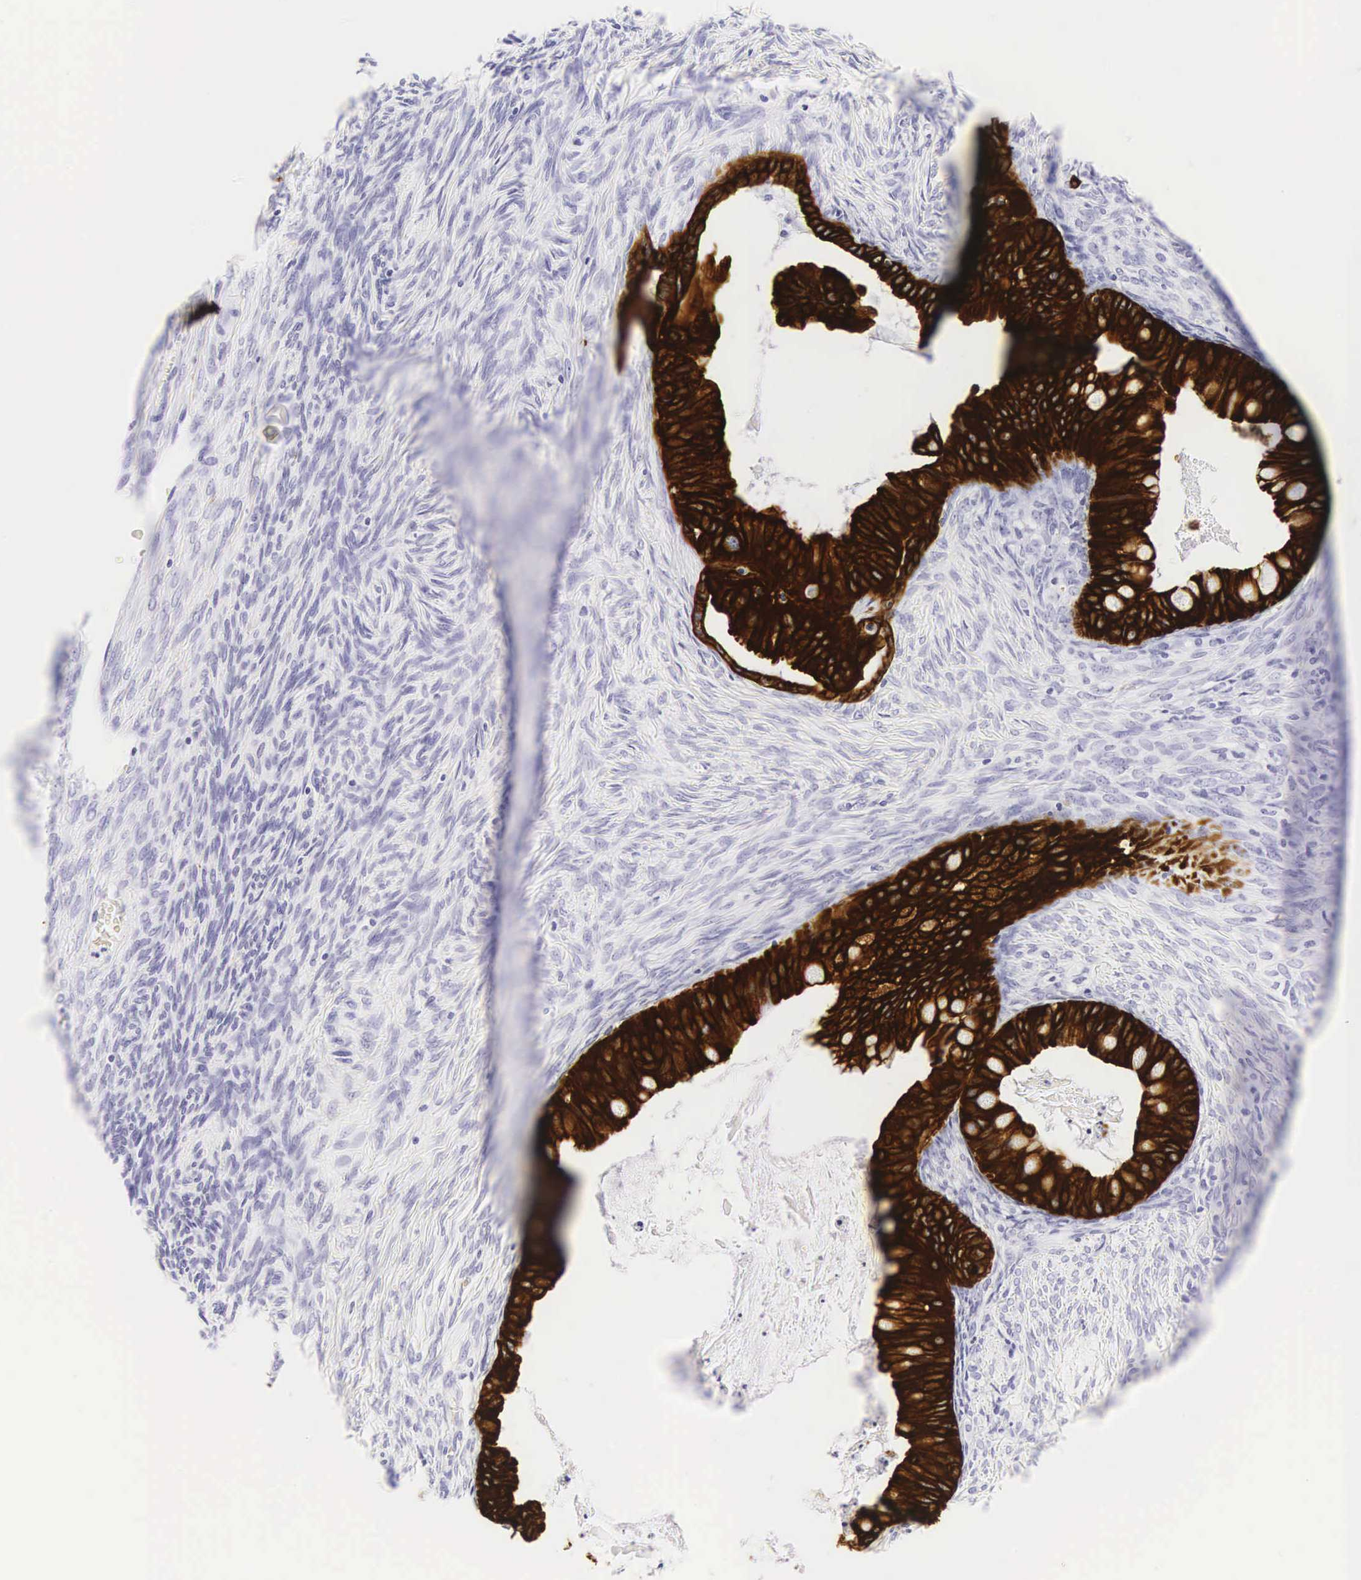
{"staining": {"intensity": "strong", "quantity": ">75%", "location": "cytoplasmic/membranous"}, "tissue": "ovarian cancer", "cell_type": "Tumor cells", "image_type": "cancer", "snomed": [{"axis": "morphology", "description": "Cystadenocarcinoma, mucinous, NOS"}, {"axis": "topography", "description": "Ovary"}], "caption": "Ovarian cancer (mucinous cystadenocarcinoma) stained with a protein marker exhibits strong staining in tumor cells.", "gene": "KRT18", "patient": {"sex": "female", "age": 57}}